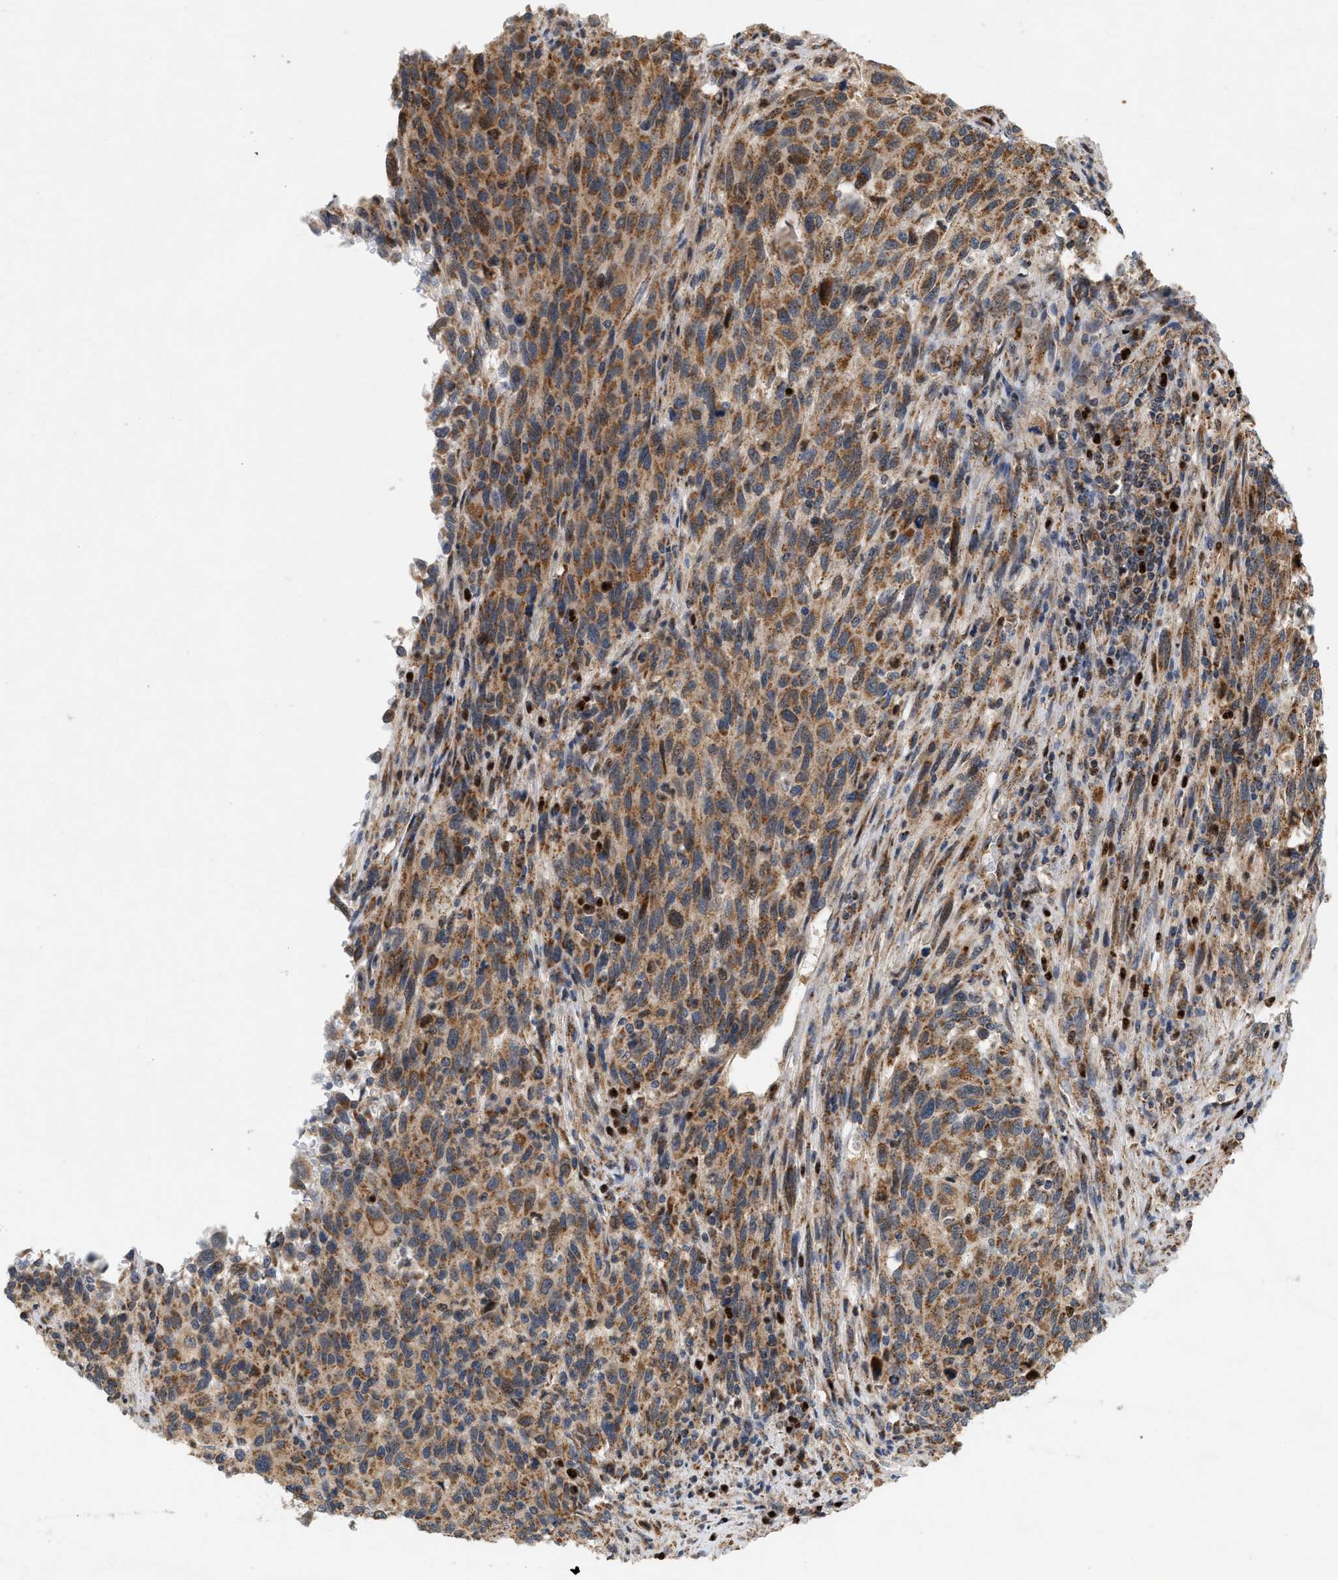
{"staining": {"intensity": "moderate", "quantity": ">75%", "location": "cytoplasmic/membranous"}, "tissue": "melanoma", "cell_type": "Tumor cells", "image_type": "cancer", "snomed": [{"axis": "morphology", "description": "Malignant melanoma, Metastatic site"}, {"axis": "topography", "description": "Lymph node"}], "caption": "Melanoma stained with DAB immunohistochemistry reveals medium levels of moderate cytoplasmic/membranous positivity in approximately >75% of tumor cells.", "gene": "MCU", "patient": {"sex": "male", "age": 61}}